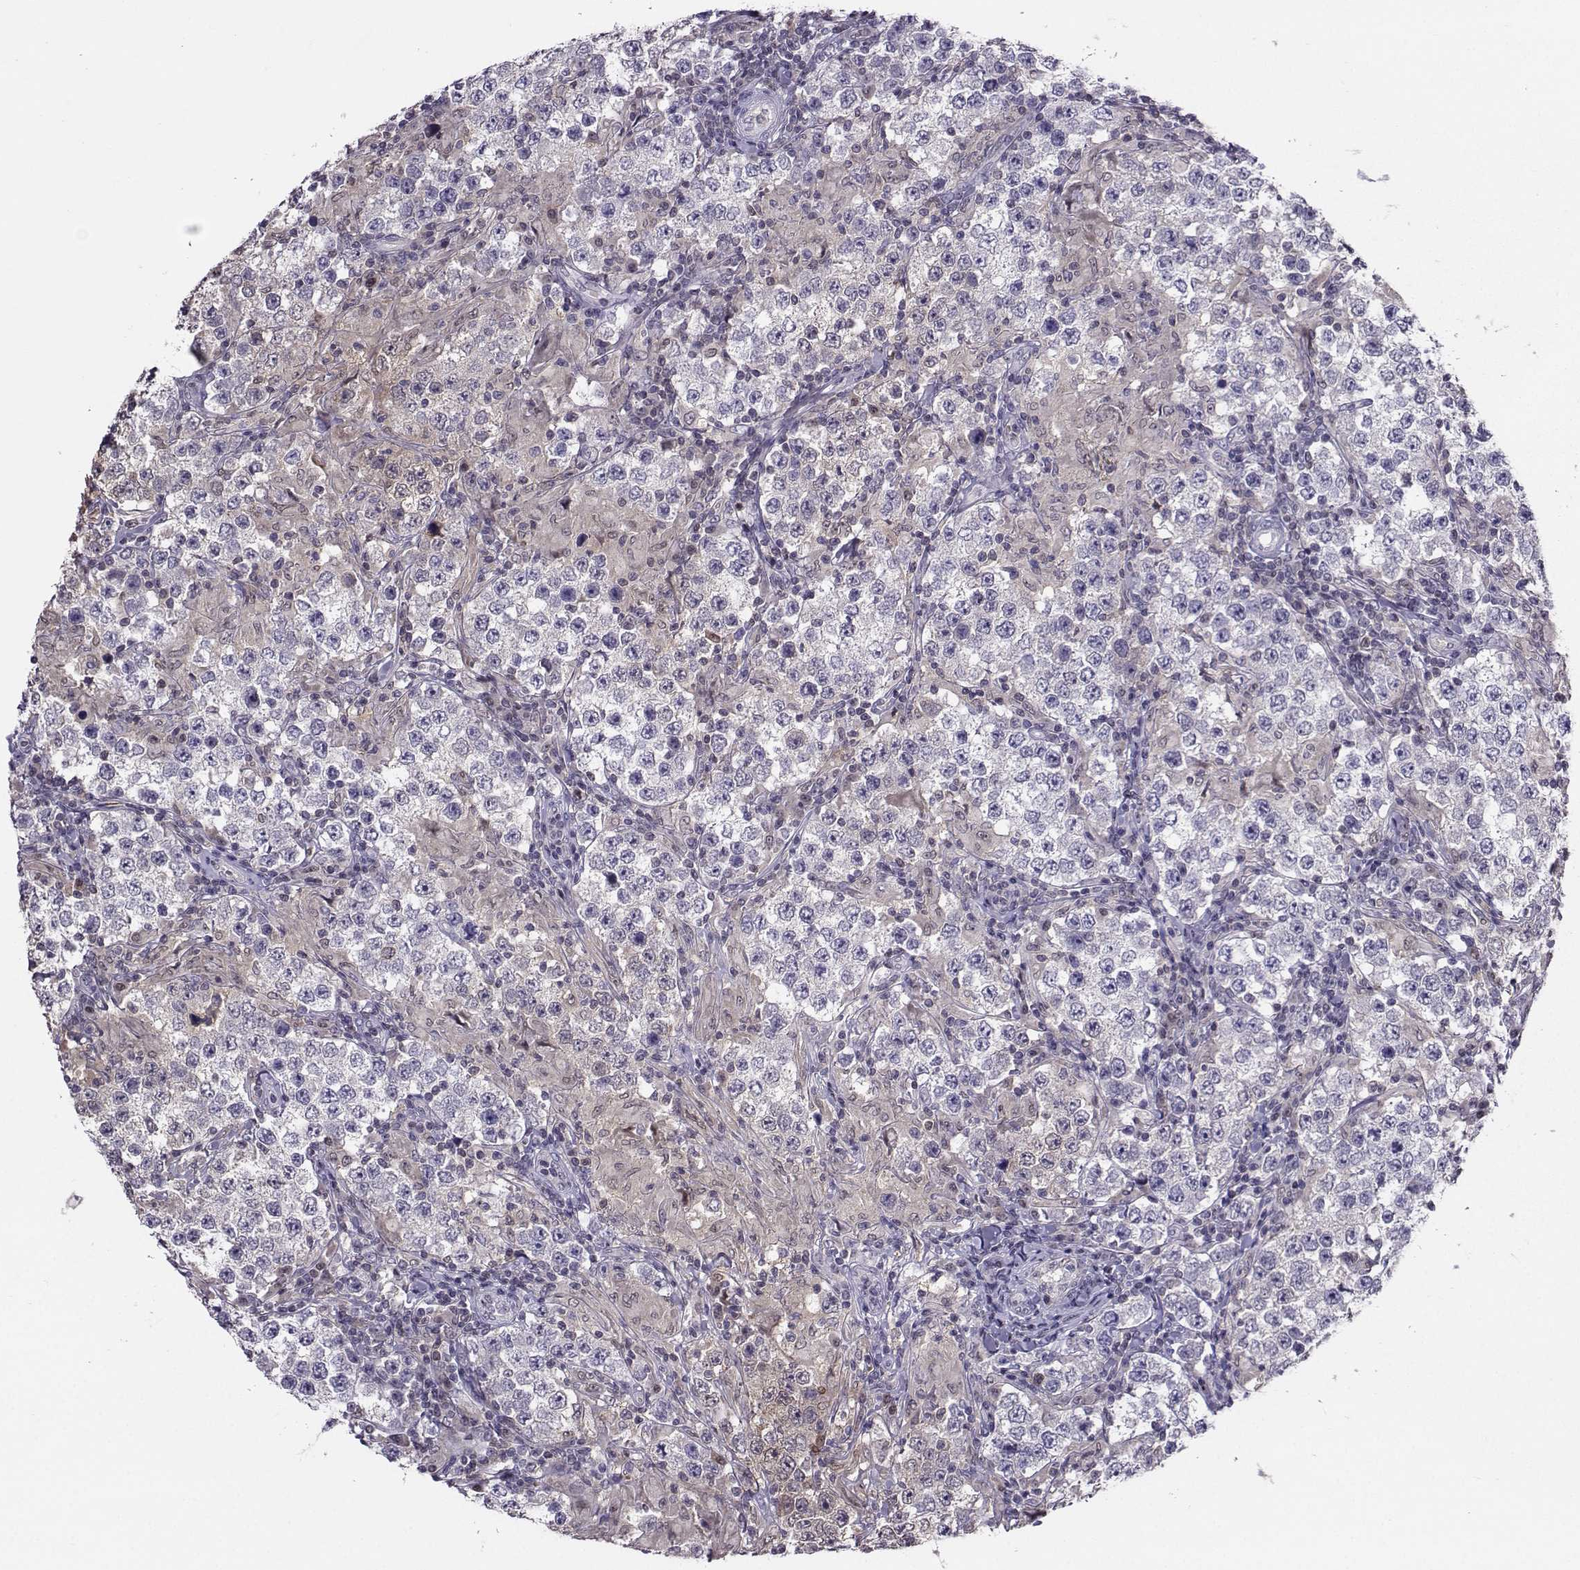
{"staining": {"intensity": "weak", "quantity": "<25%", "location": "cytoplasmic/membranous"}, "tissue": "testis cancer", "cell_type": "Tumor cells", "image_type": "cancer", "snomed": [{"axis": "morphology", "description": "Seminoma, NOS"}, {"axis": "morphology", "description": "Carcinoma, Embryonal, NOS"}, {"axis": "topography", "description": "Testis"}], "caption": "An image of human testis cancer (seminoma) is negative for staining in tumor cells.", "gene": "PGK1", "patient": {"sex": "male", "age": 41}}